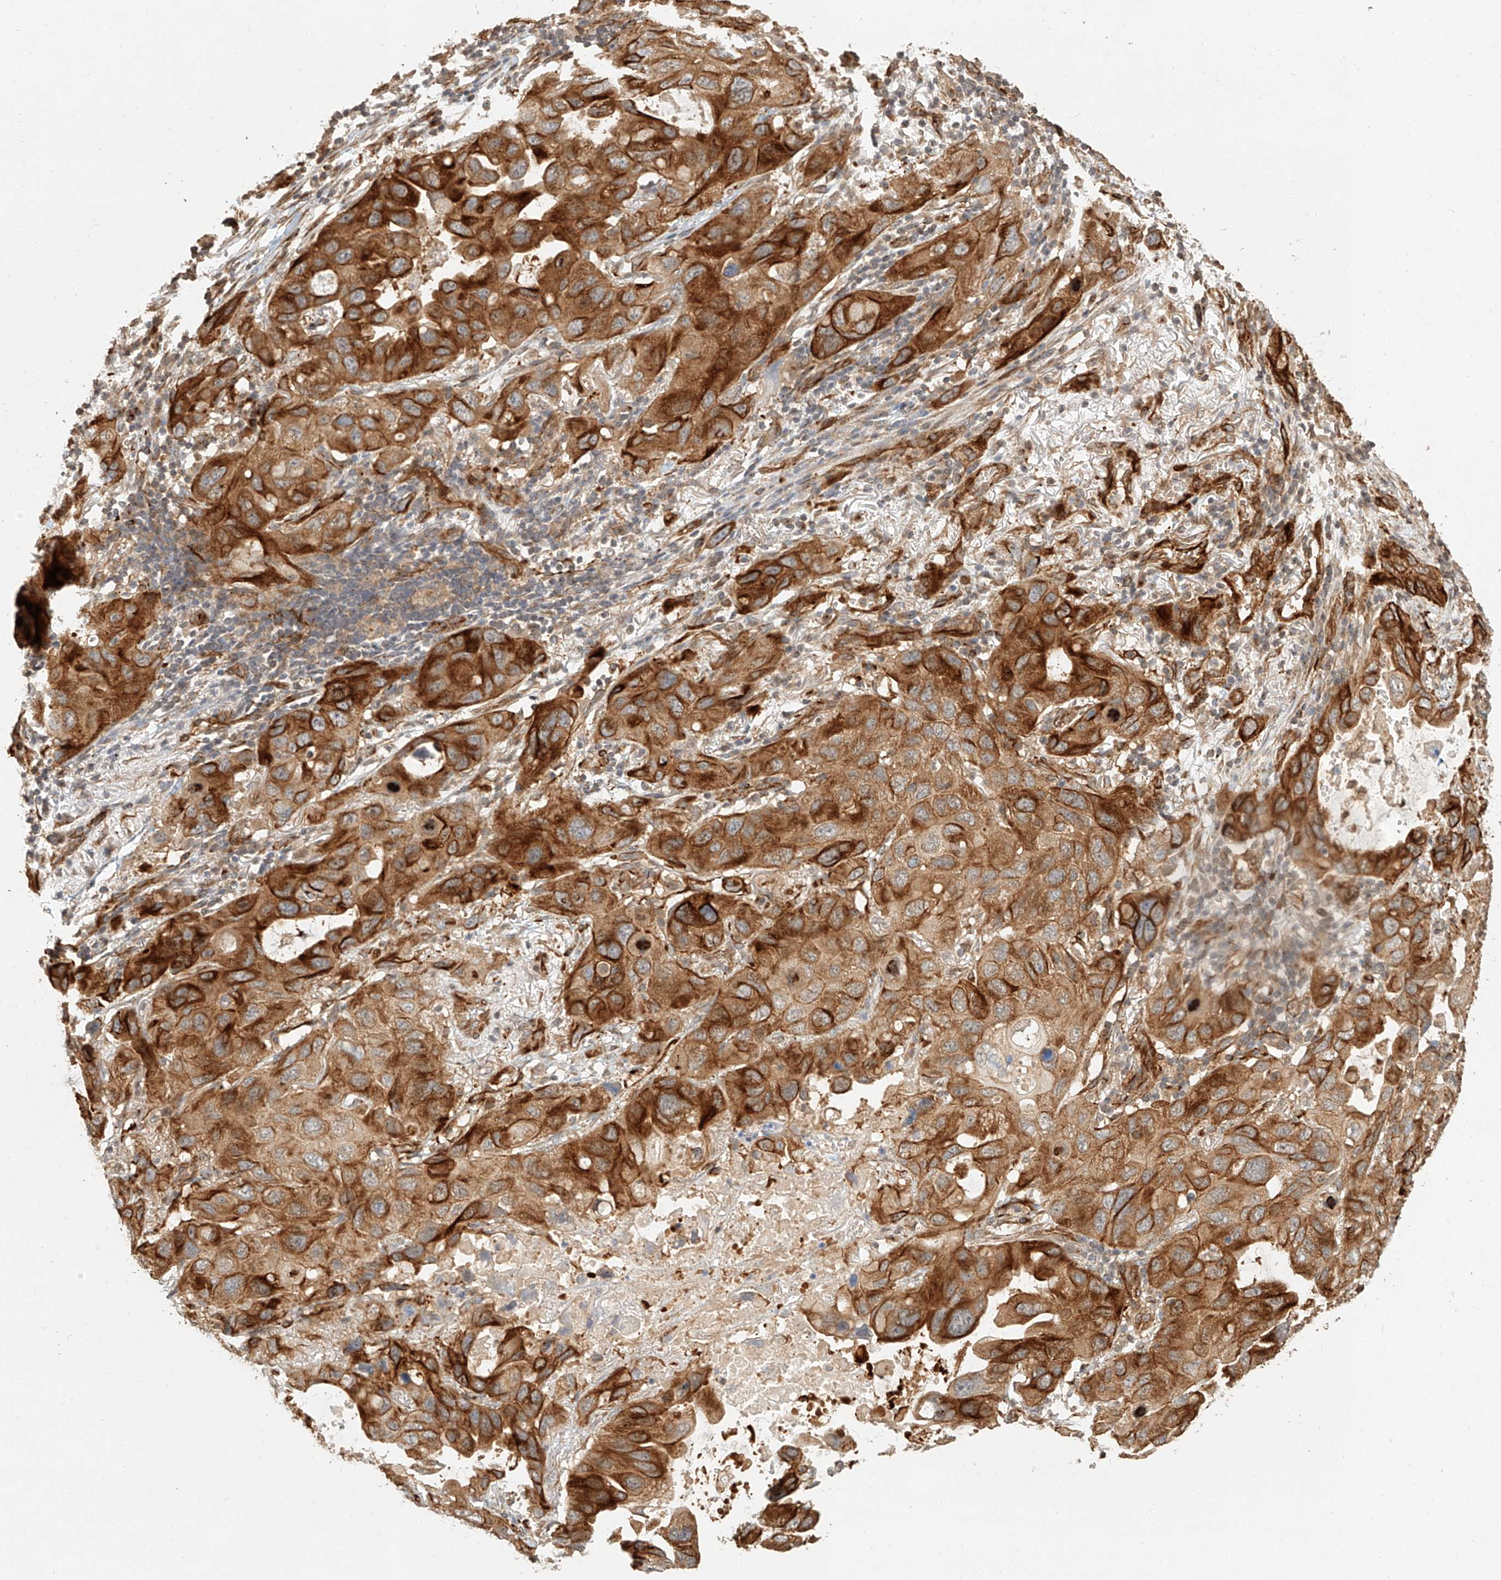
{"staining": {"intensity": "strong", "quantity": ">75%", "location": "cytoplasmic/membranous"}, "tissue": "lung cancer", "cell_type": "Tumor cells", "image_type": "cancer", "snomed": [{"axis": "morphology", "description": "Squamous cell carcinoma, NOS"}, {"axis": "topography", "description": "Lung"}], "caption": "Immunohistochemical staining of lung cancer displays strong cytoplasmic/membranous protein expression in approximately >75% of tumor cells.", "gene": "NAP1L1", "patient": {"sex": "female", "age": 73}}